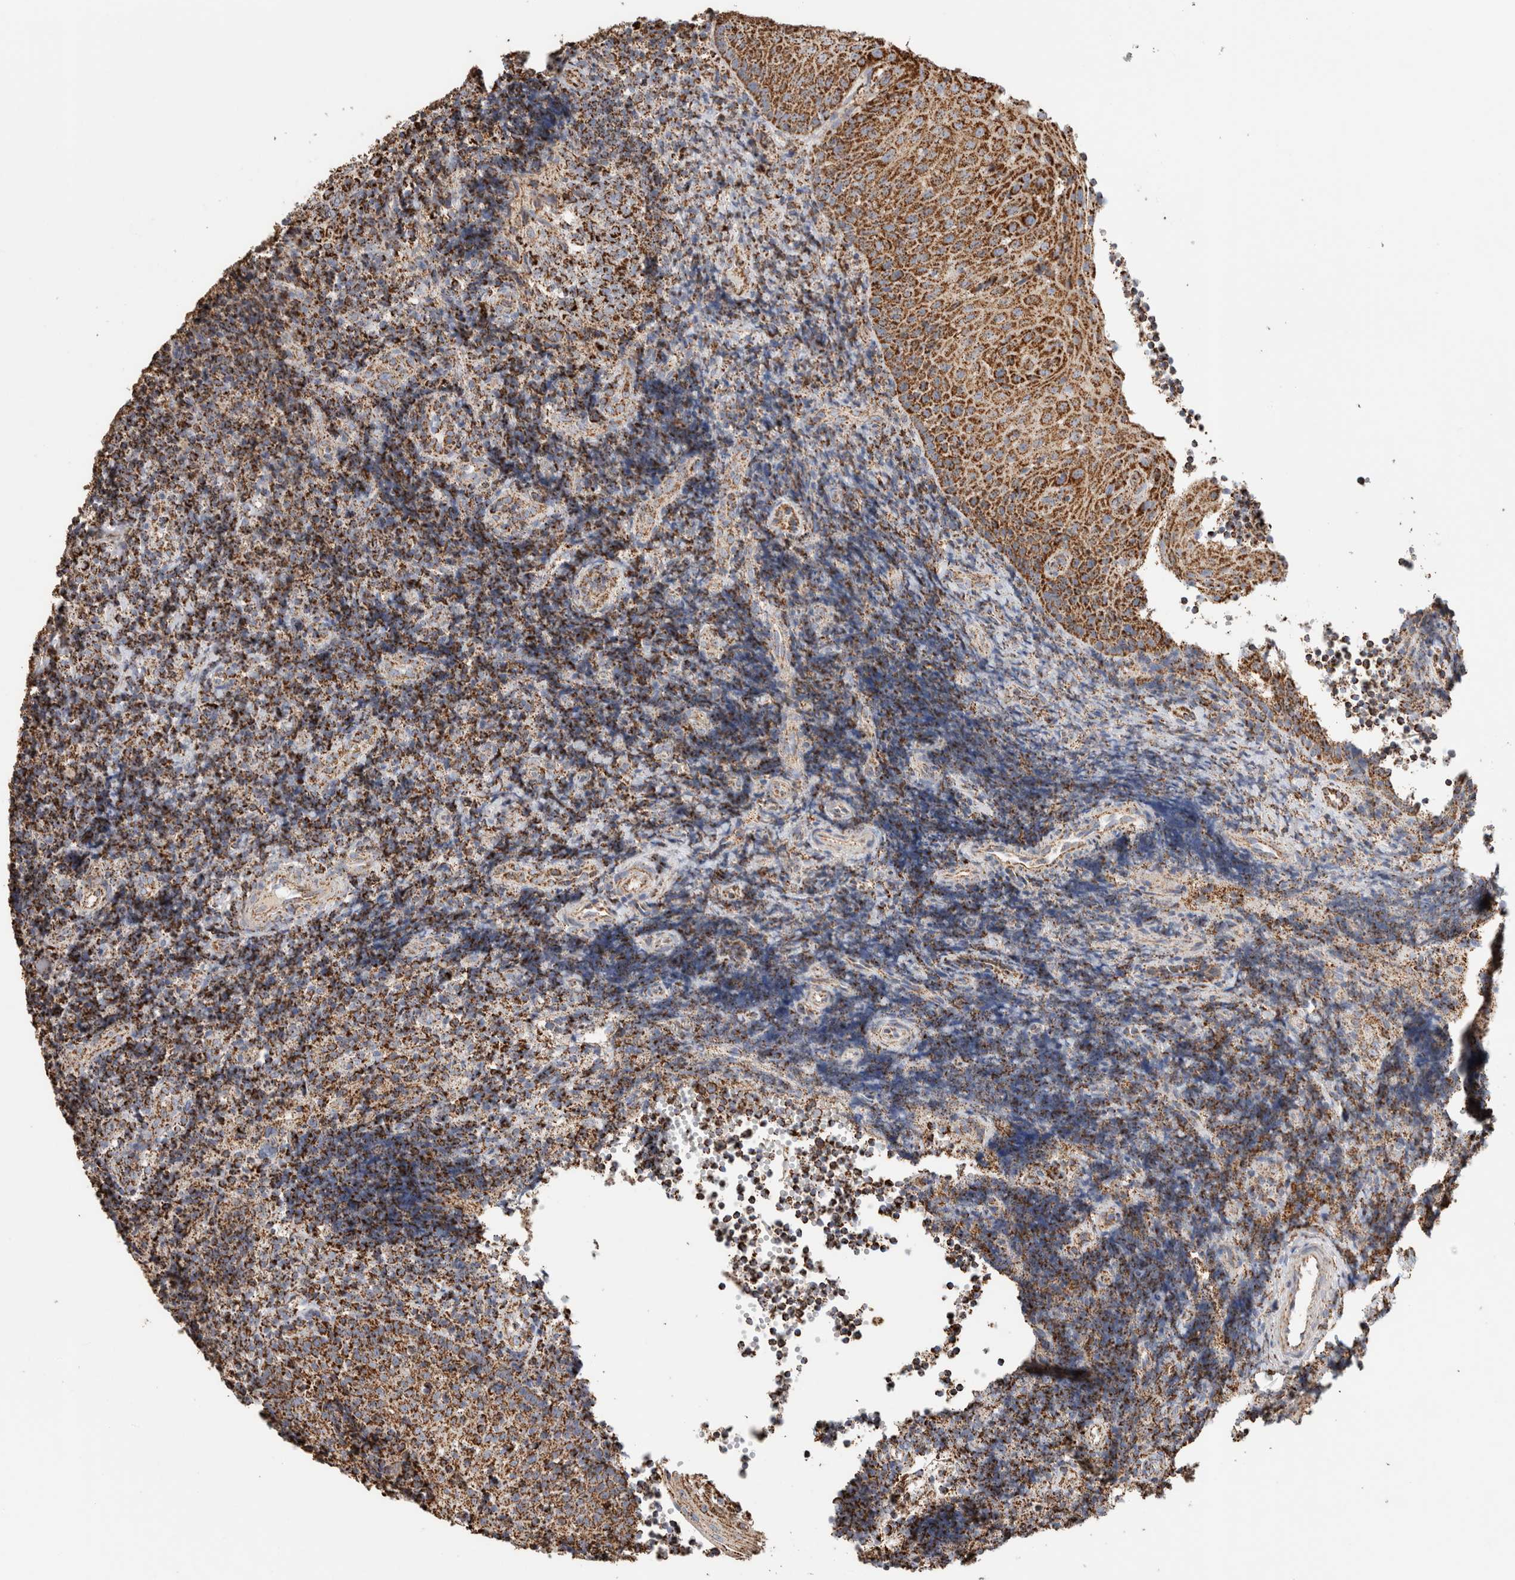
{"staining": {"intensity": "strong", "quantity": "25%-75%", "location": "cytoplasmic/membranous"}, "tissue": "tonsil", "cell_type": "Germinal center cells", "image_type": "normal", "snomed": [{"axis": "morphology", "description": "Normal tissue, NOS"}, {"axis": "topography", "description": "Tonsil"}], "caption": "Tonsil was stained to show a protein in brown. There is high levels of strong cytoplasmic/membranous staining in approximately 25%-75% of germinal center cells.", "gene": "C1QBP", "patient": {"sex": "female", "age": 40}}